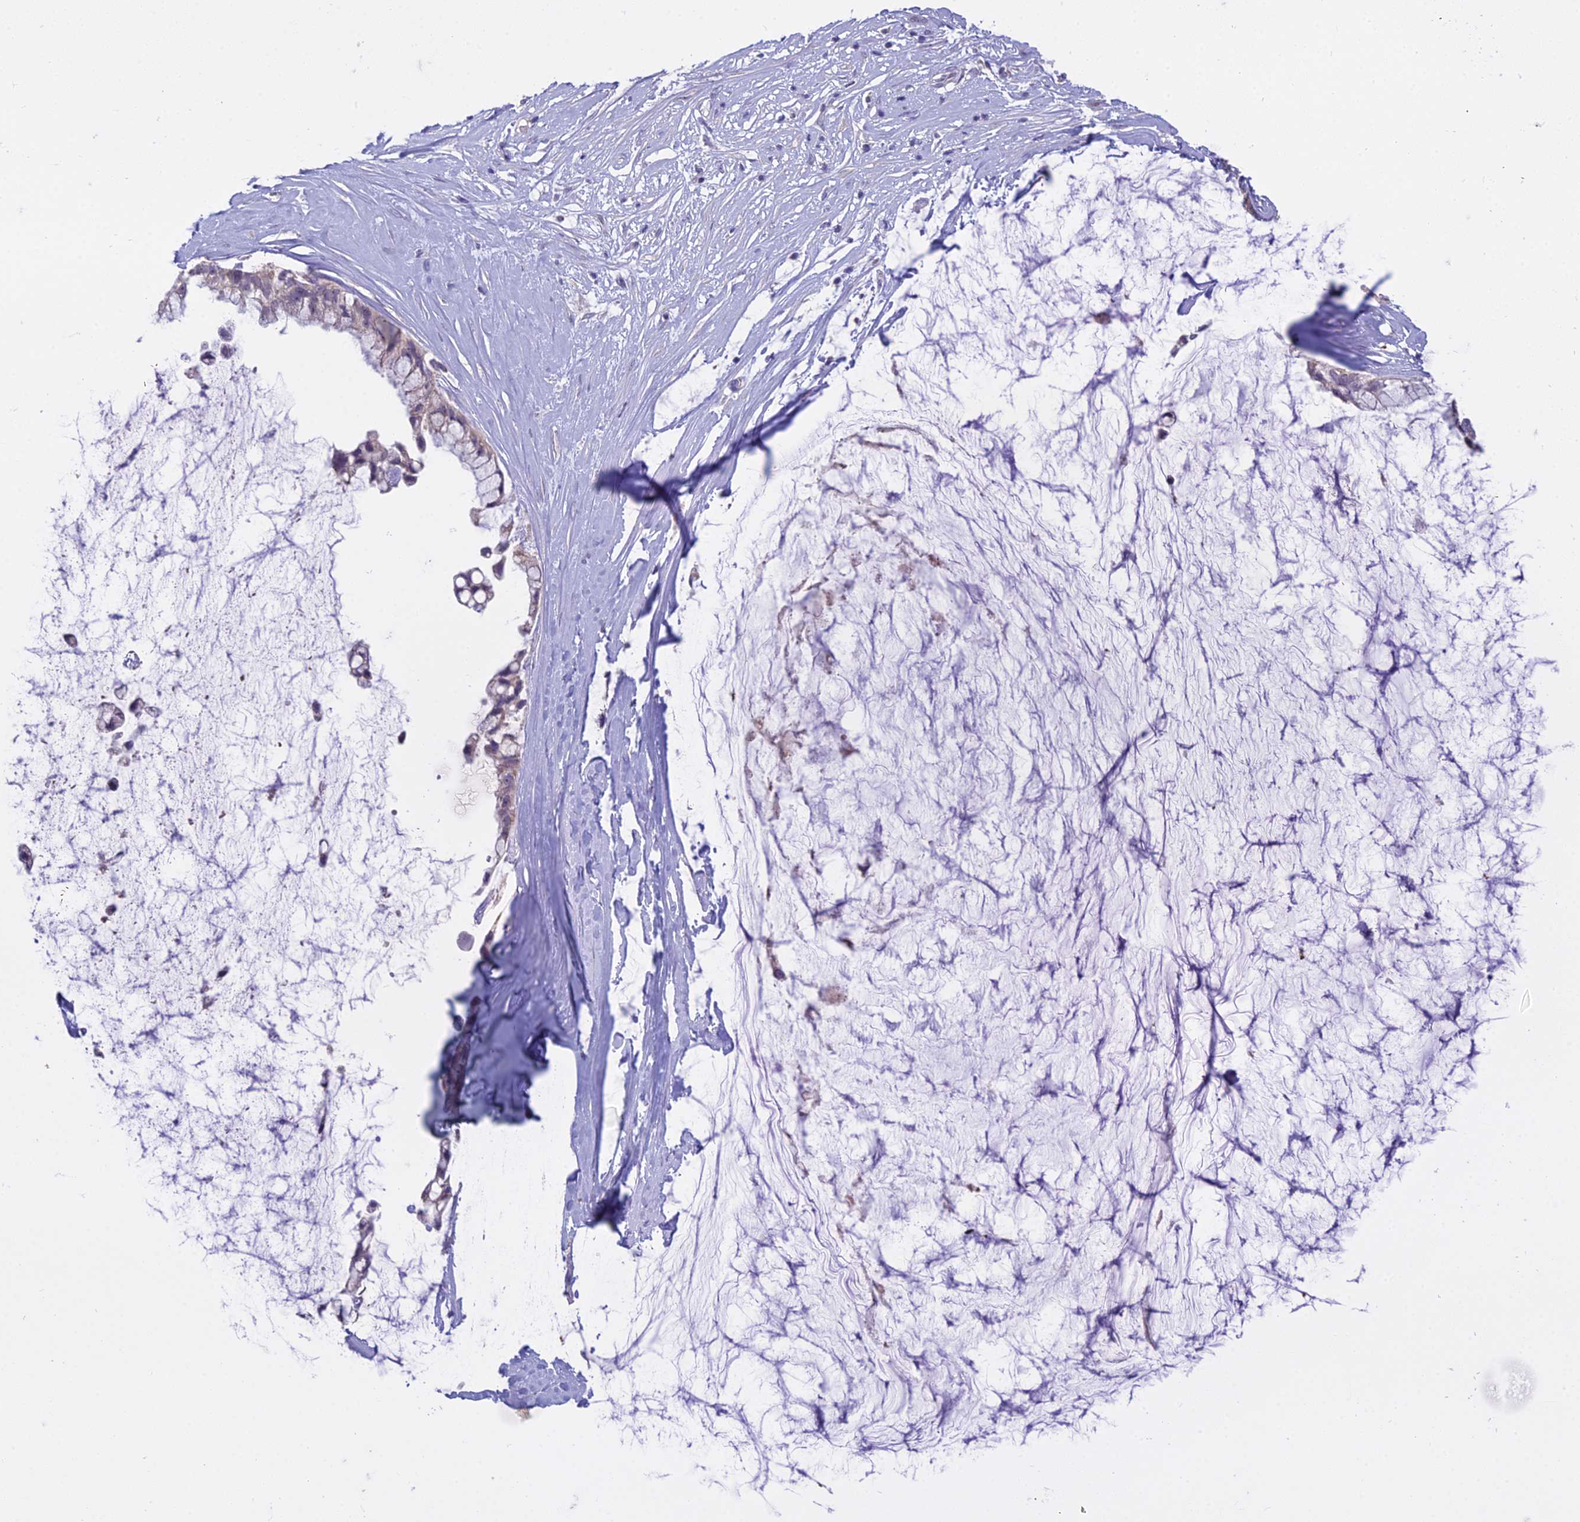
{"staining": {"intensity": "weak", "quantity": "<25%", "location": "cytoplasmic/membranous"}, "tissue": "ovarian cancer", "cell_type": "Tumor cells", "image_type": "cancer", "snomed": [{"axis": "morphology", "description": "Cystadenocarcinoma, mucinous, NOS"}, {"axis": "topography", "description": "Ovary"}], "caption": "Tumor cells show no significant expression in mucinous cystadenocarcinoma (ovarian). (Stains: DAB IHC with hematoxylin counter stain, Microscopy: brightfield microscopy at high magnification).", "gene": "DUS2", "patient": {"sex": "female", "age": 39}}